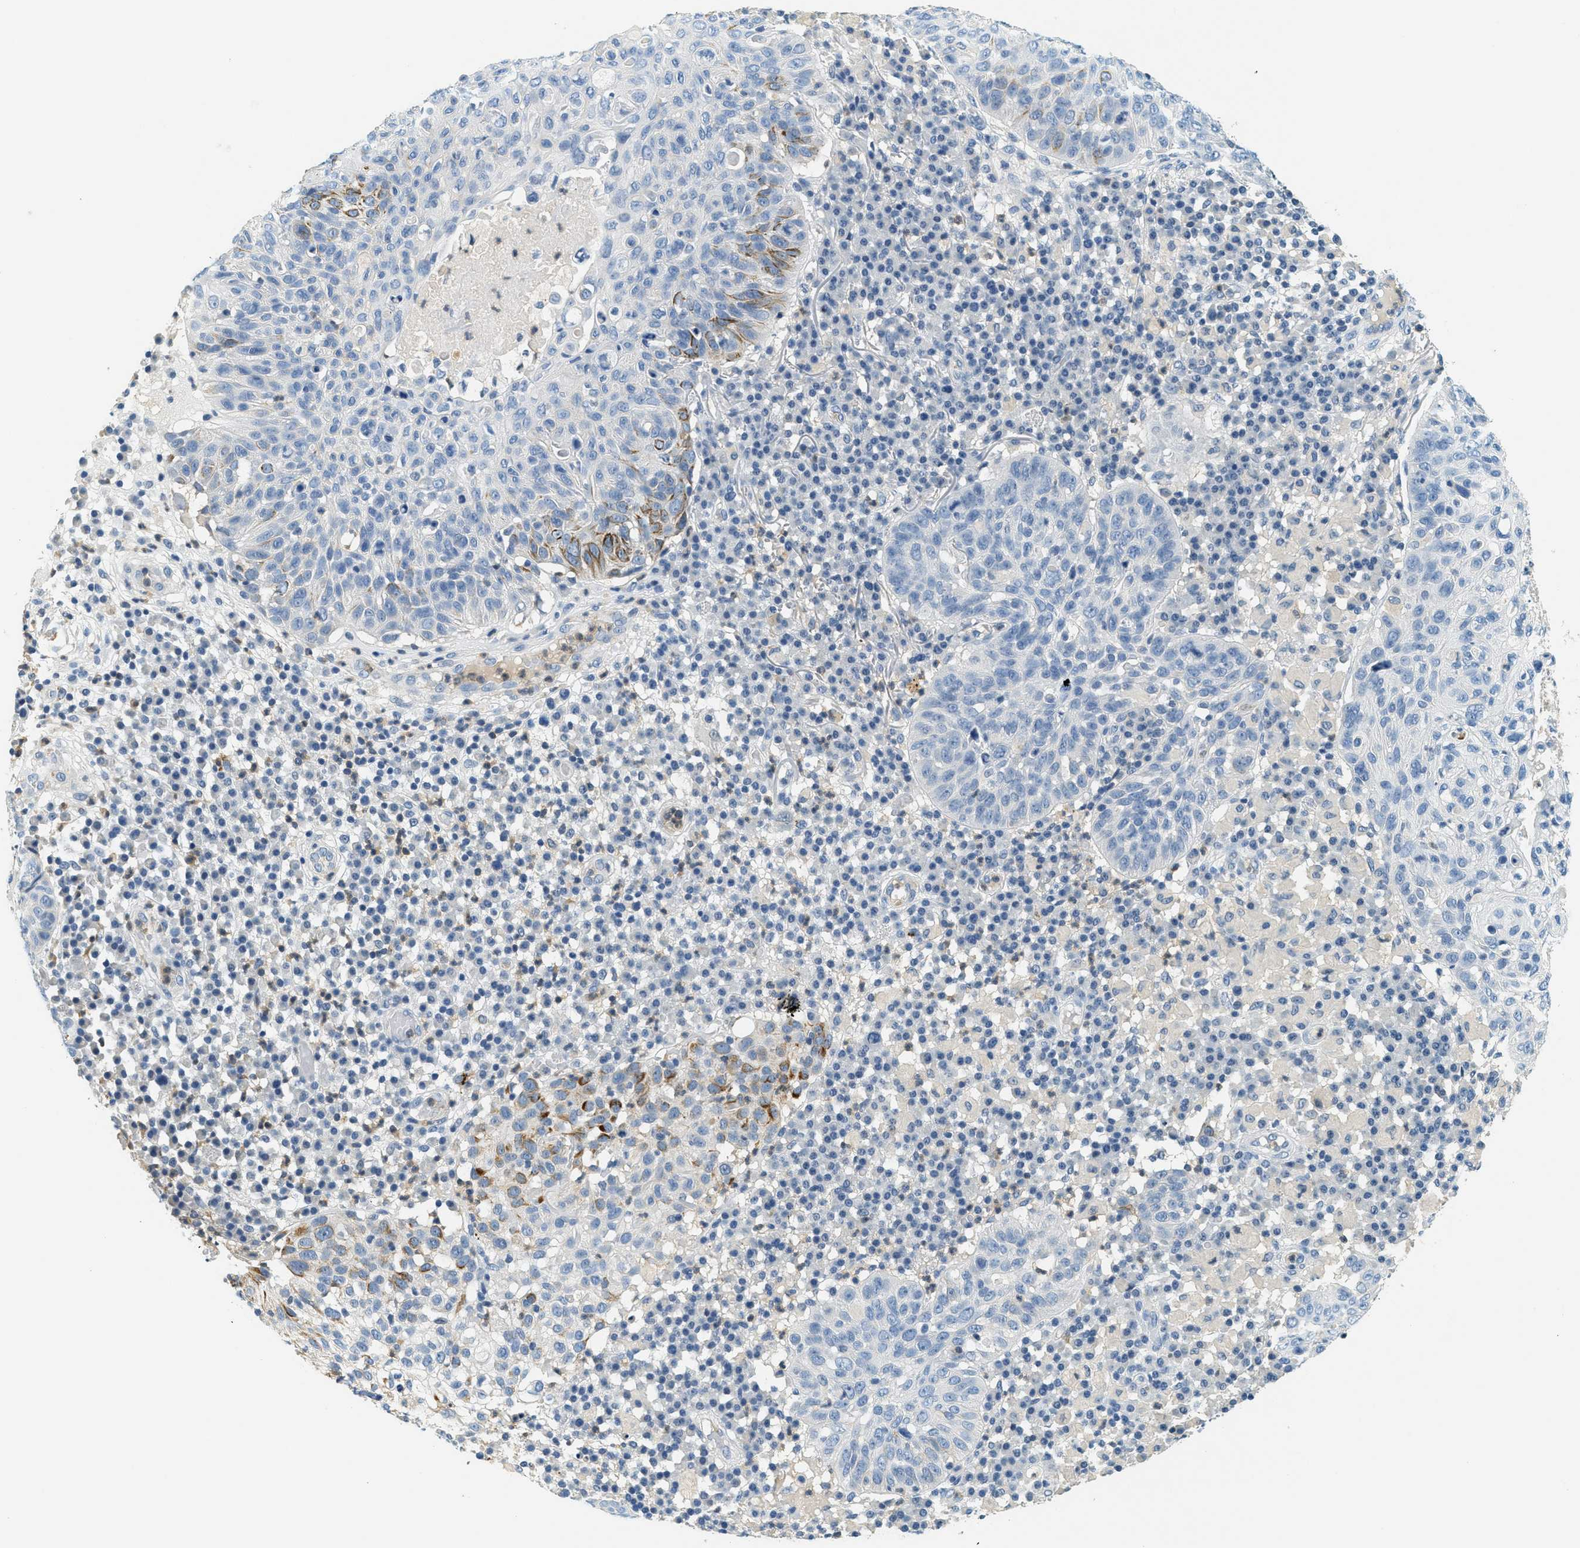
{"staining": {"intensity": "moderate", "quantity": "<25%", "location": "cytoplasmic/membranous"}, "tissue": "skin cancer", "cell_type": "Tumor cells", "image_type": "cancer", "snomed": [{"axis": "morphology", "description": "Squamous cell carcinoma in situ, NOS"}, {"axis": "morphology", "description": "Squamous cell carcinoma, NOS"}, {"axis": "topography", "description": "Skin"}], "caption": "Moderate cytoplasmic/membranous staining is appreciated in about <25% of tumor cells in squamous cell carcinoma (skin).", "gene": "RASGRP2", "patient": {"sex": "male", "age": 93}}